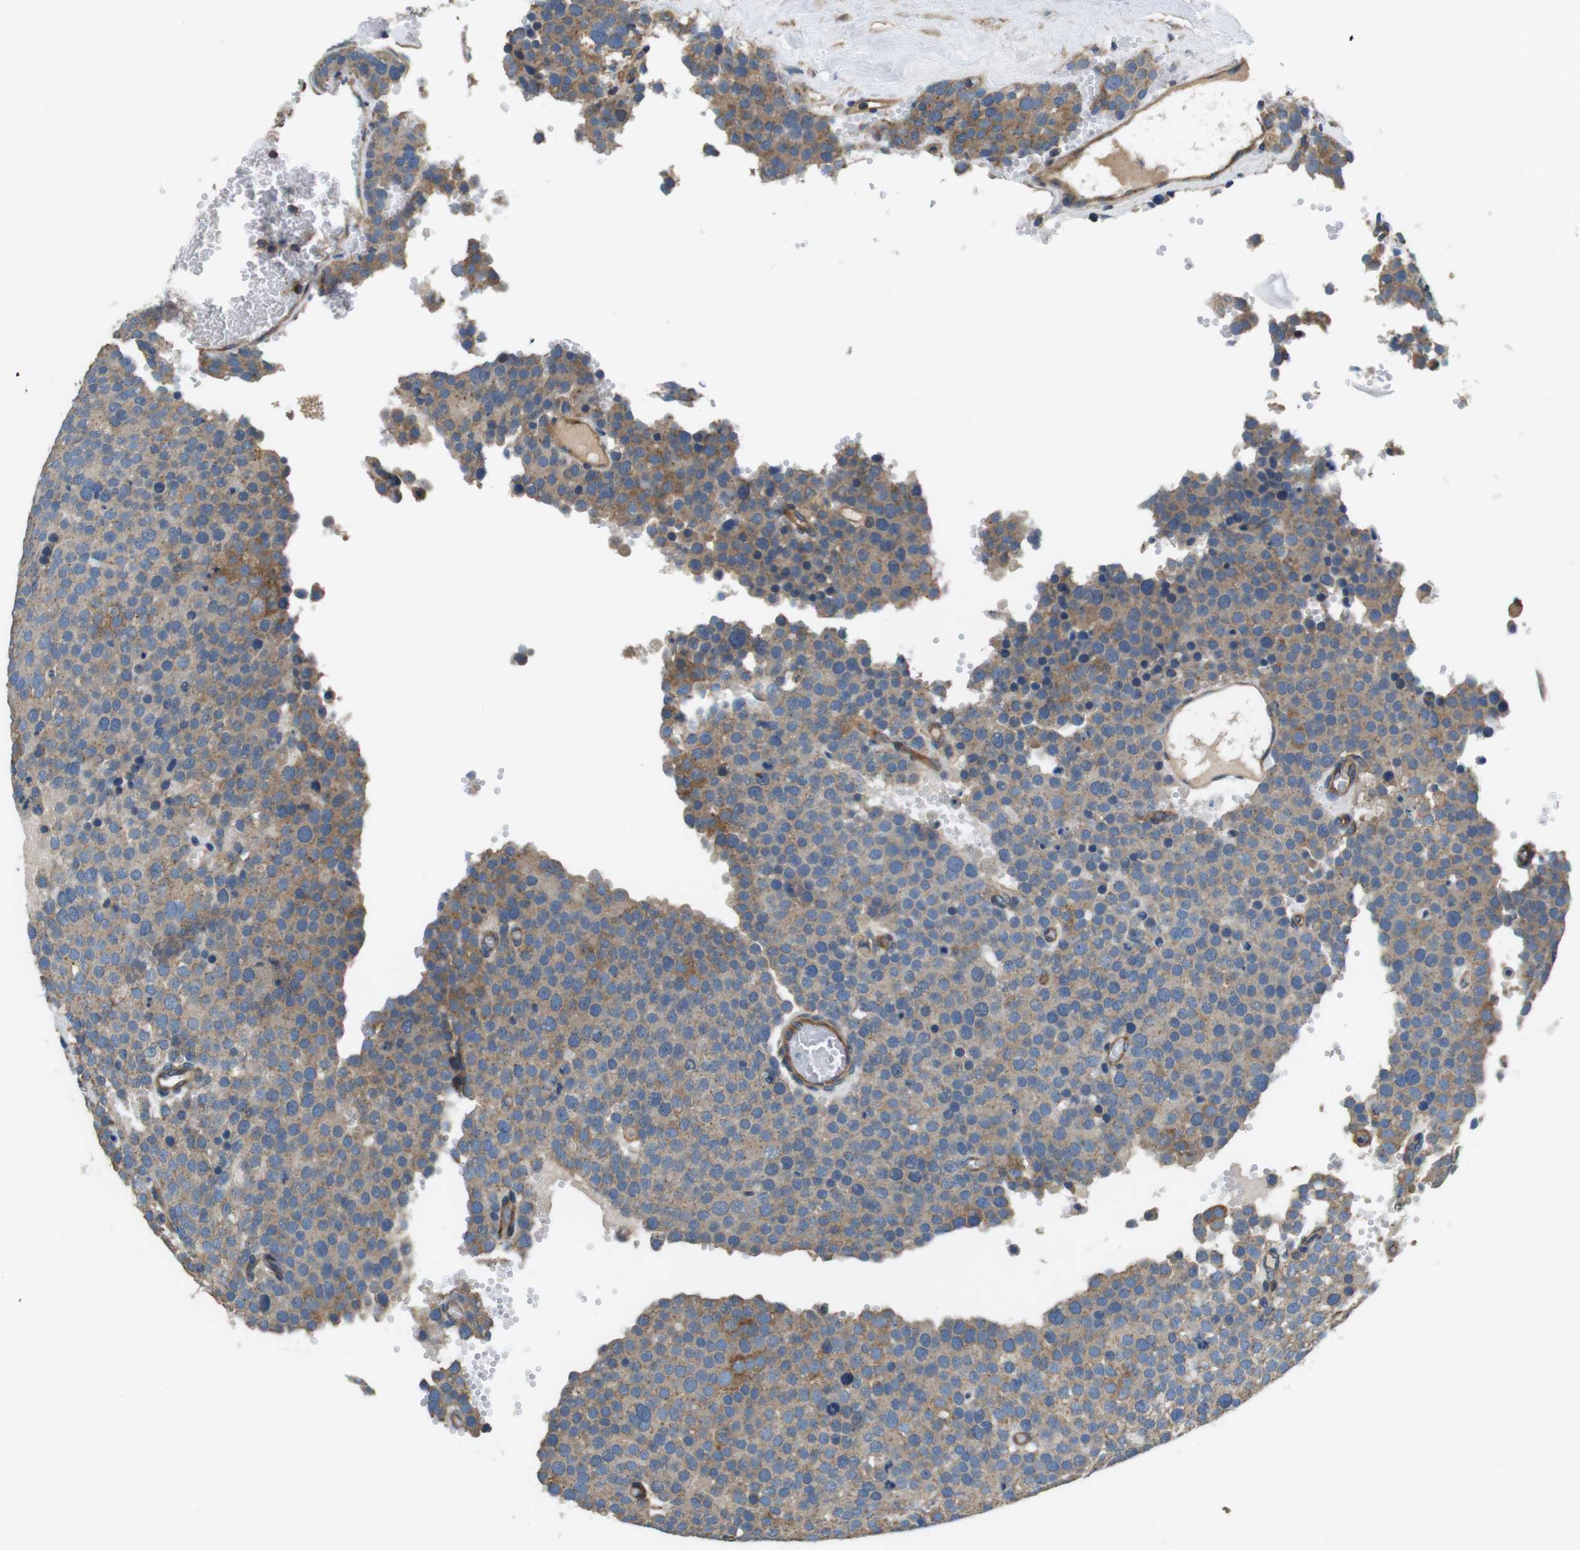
{"staining": {"intensity": "weak", "quantity": ">75%", "location": "cytoplasmic/membranous"}, "tissue": "testis cancer", "cell_type": "Tumor cells", "image_type": "cancer", "snomed": [{"axis": "morphology", "description": "Normal tissue, NOS"}, {"axis": "morphology", "description": "Seminoma, NOS"}, {"axis": "topography", "description": "Testis"}], "caption": "Immunohistochemistry (DAB) staining of human seminoma (testis) reveals weak cytoplasmic/membranous protein staining in about >75% of tumor cells.", "gene": "DENND4C", "patient": {"sex": "male", "age": 71}}